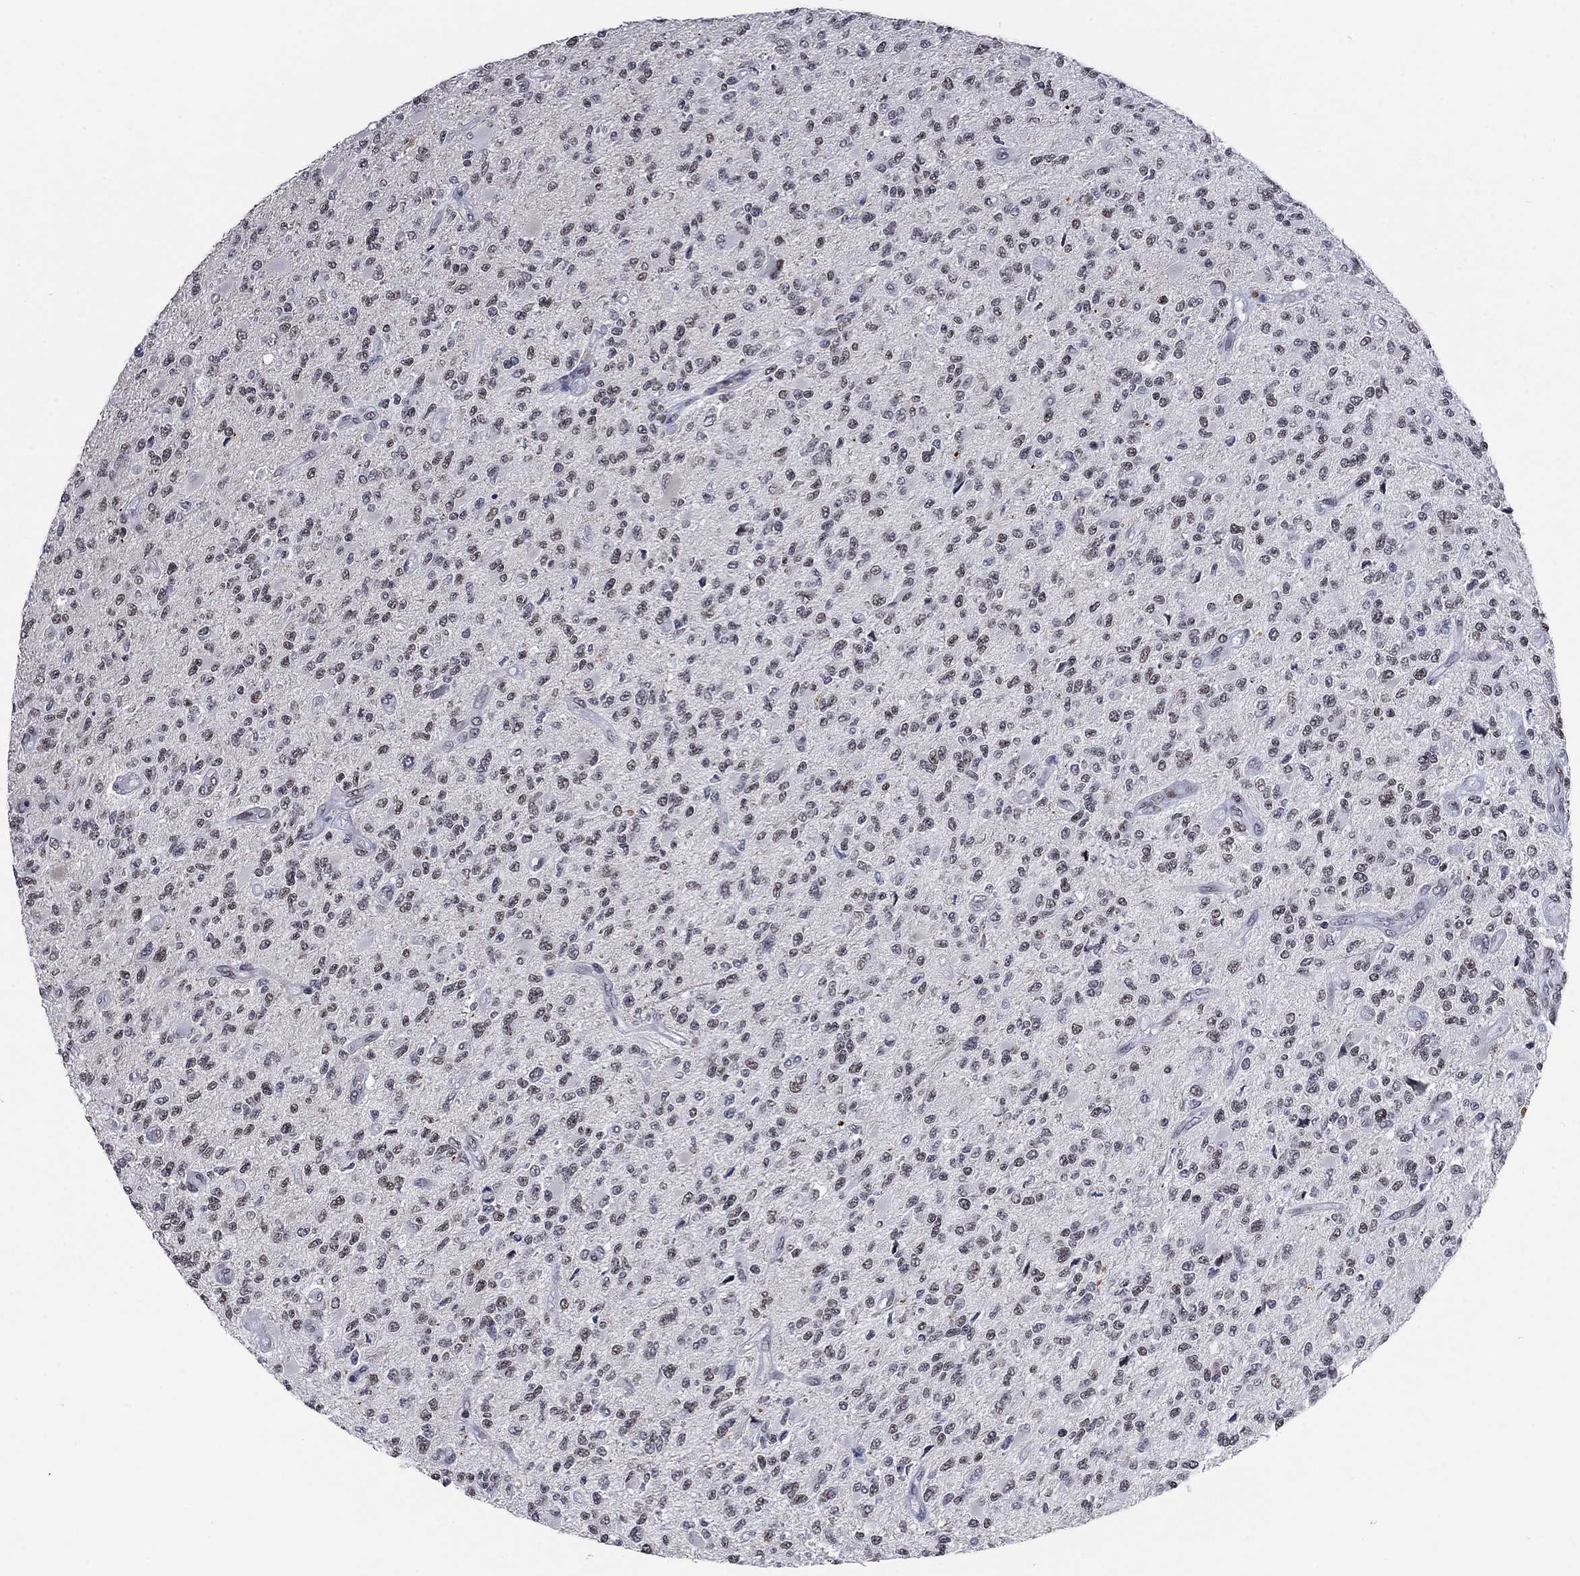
{"staining": {"intensity": "negative", "quantity": "none", "location": "none"}, "tissue": "glioma", "cell_type": "Tumor cells", "image_type": "cancer", "snomed": [{"axis": "morphology", "description": "Glioma, malignant, High grade"}, {"axis": "topography", "description": "Brain"}], "caption": "Immunohistochemistry (IHC) micrograph of malignant high-grade glioma stained for a protein (brown), which exhibits no staining in tumor cells.", "gene": "HCFC1", "patient": {"sex": "female", "age": 63}}